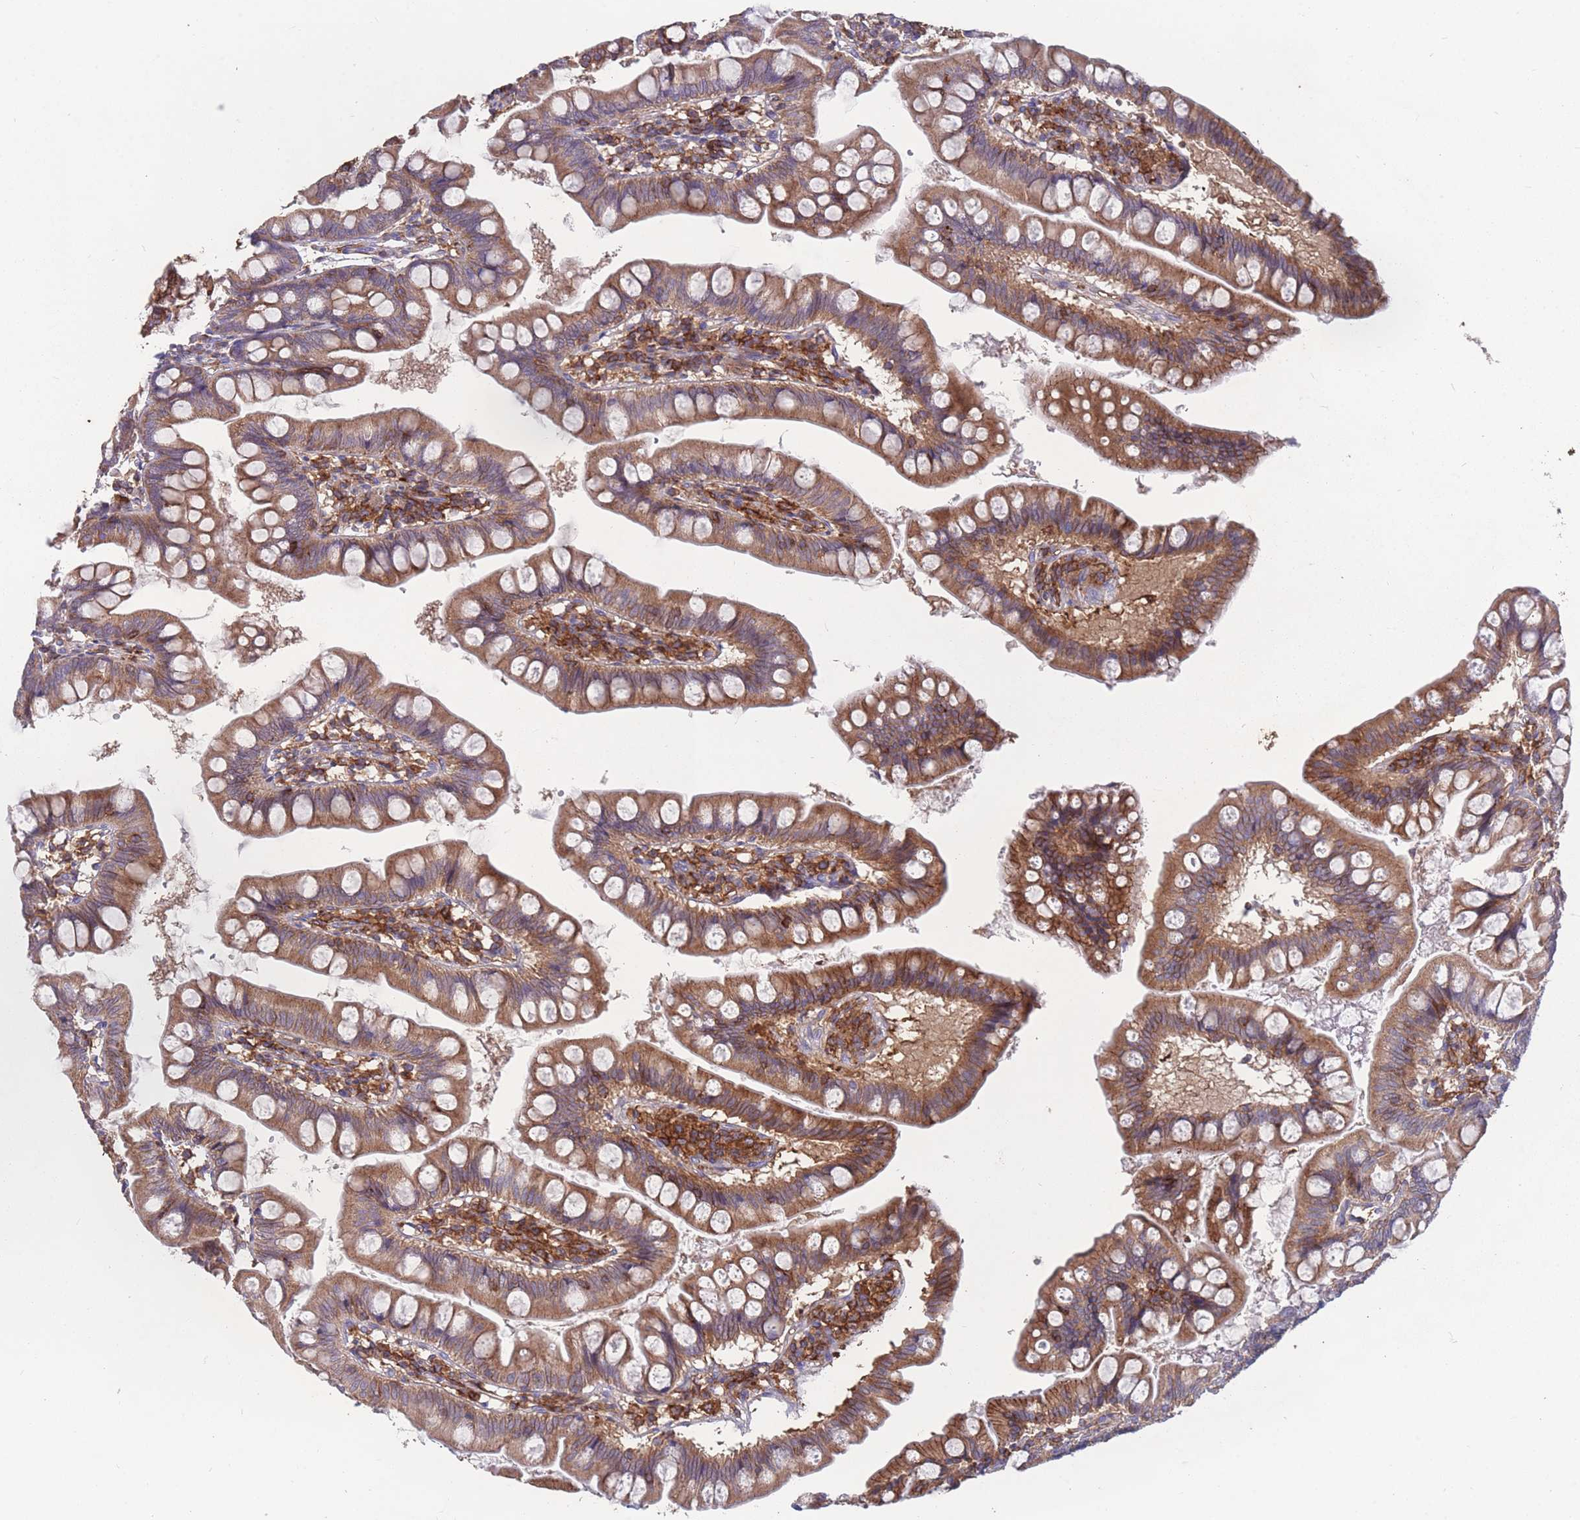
{"staining": {"intensity": "moderate", "quantity": ">75%", "location": "cytoplasmic/membranous"}, "tissue": "small intestine", "cell_type": "Glandular cells", "image_type": "normal", "snomed": [{"axis": "morphology", "description": "Normal tissue, NOS"}, {"axis": "topography", "description": "Small intestine"}], "caption": "Brown immunohistochemical staining in normal human small intestine exhibits moderate cytoplasmic/membranous staining in about >75% of glandular cells.", "gene": "CD33", "patient": {"sex": "male", "age": 7}}